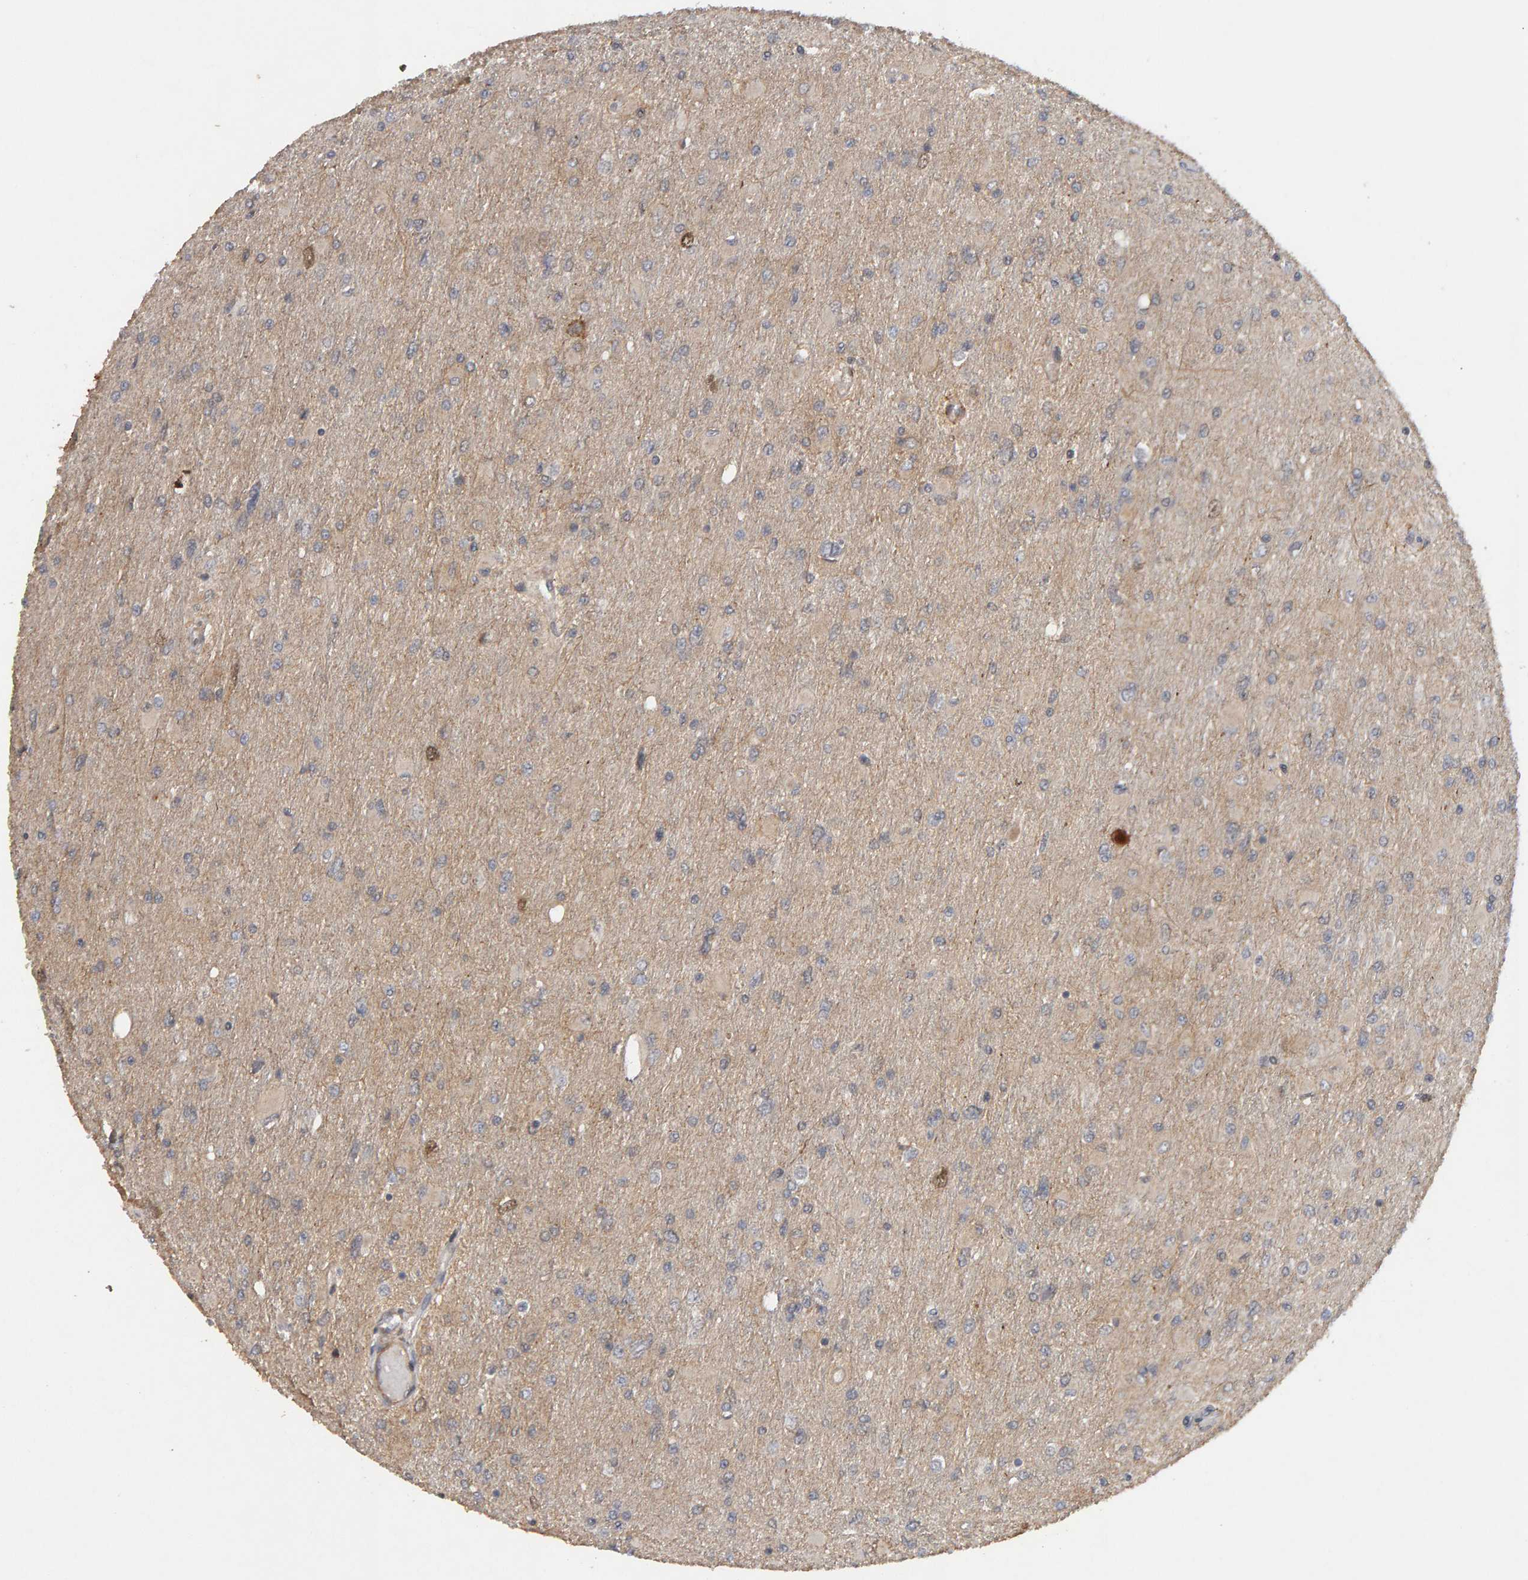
{"staining": {"intensity": "negative", "quantity": "none", "location": "none"}, "tissue": "glioma", "cell_type": "Tumor cells", "image_type": "cancer", "snomed": [{"axis": "morphology", "description": "Glioma, malignant, High grade"}, {"axis": "topography", "description": "Cerebral cortex"}], "caption": "Immunohistochemistry of human glioma exhibits no positivity in tumor cells. Brightfield microscopy of immunohistochemistry (IHC) stained with DAB (3,3'-diaminobenzidine) (brown) and hematoxylin (blue), captured at high magnification.", "gene": "CDCA5", "patient": {"sex": "female", "age": 36}}